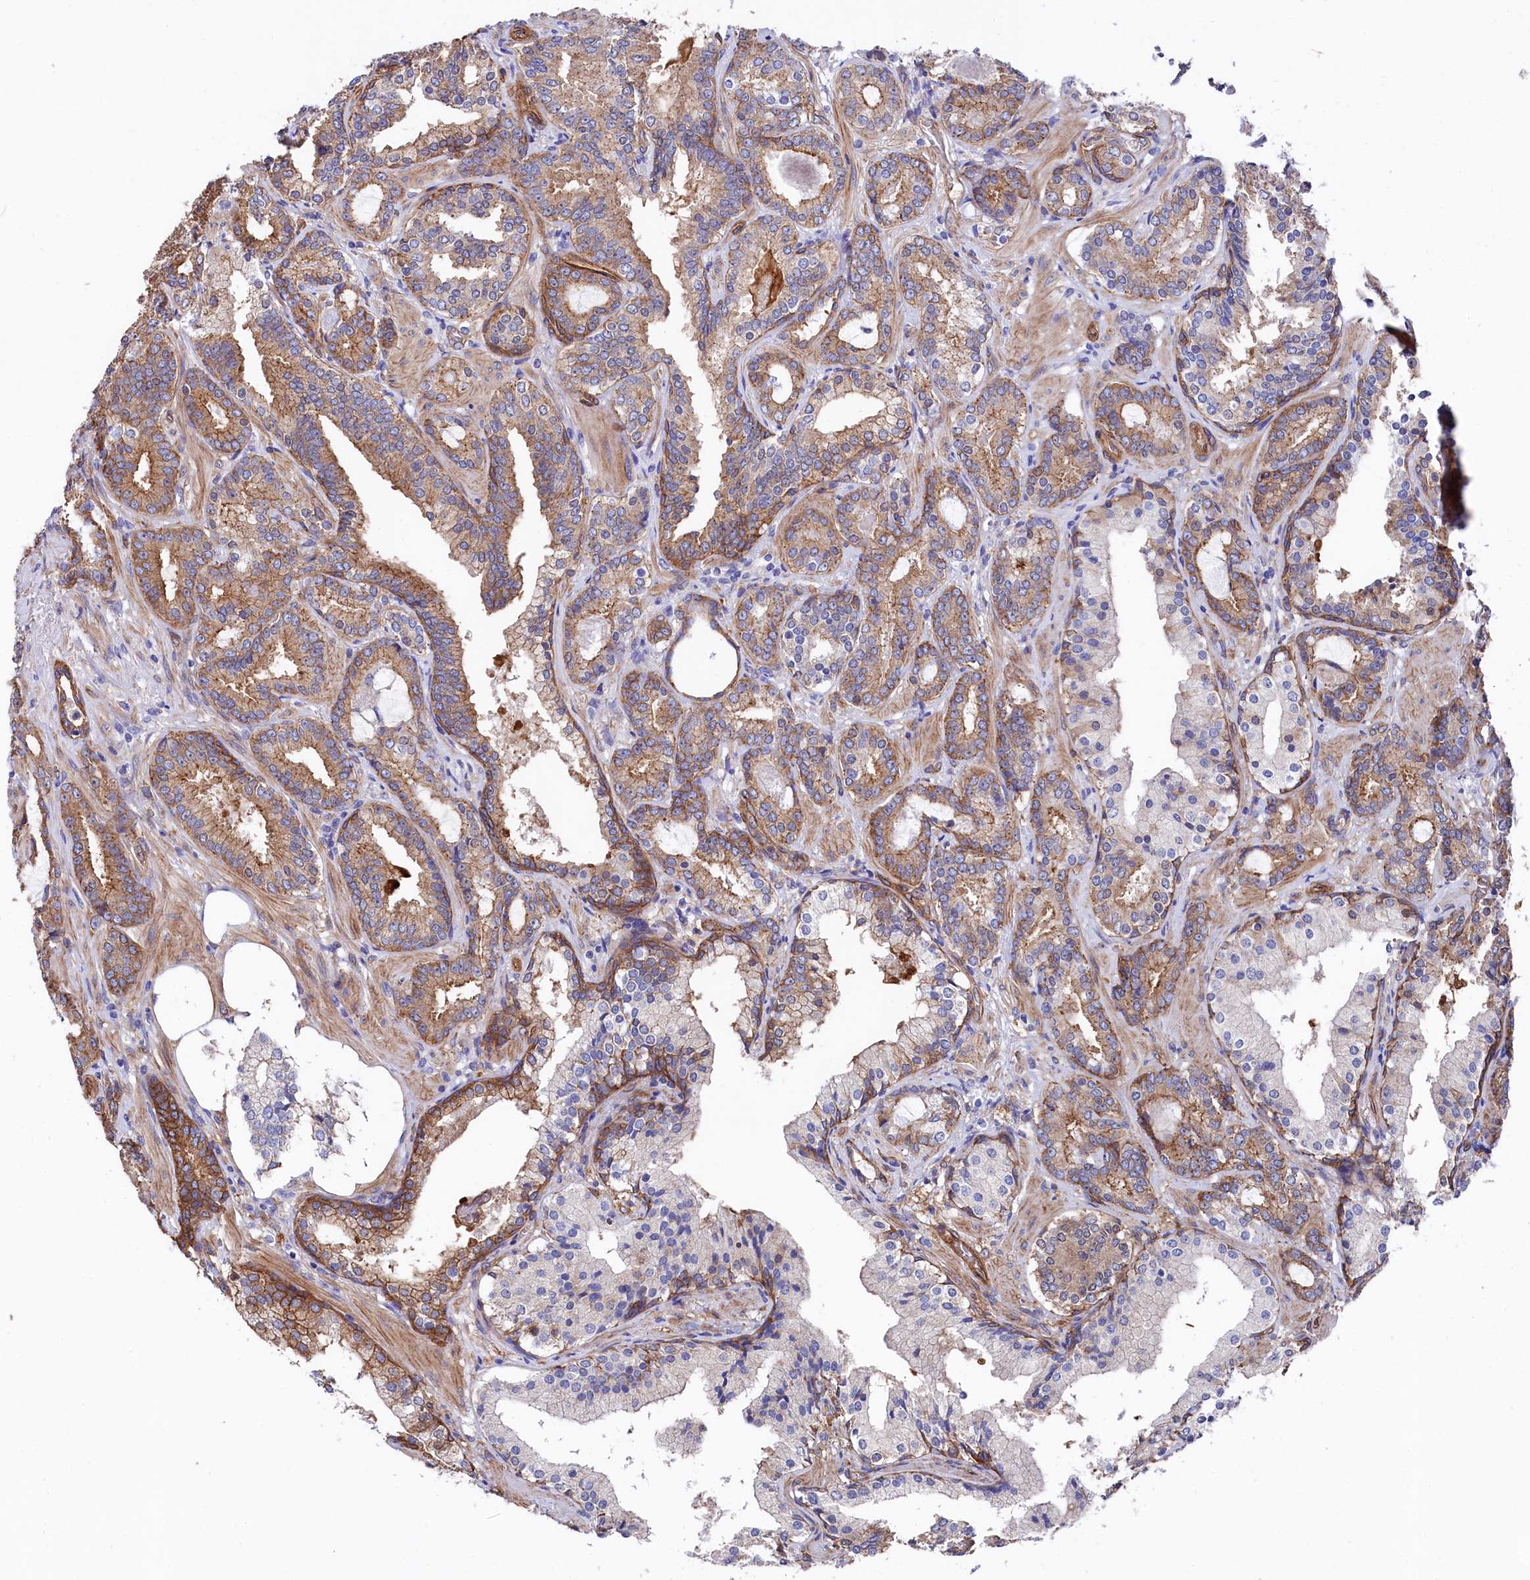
{"staining": {"intensity": "moderate", "quantity": ">75%", "location": "cytoplasmic/membranous"}, "tissue": "prostate cancer", "cell_type": "Tumor cells", "image_type": "cancer", "snomed": [{"axis": "morphology", "description": "Adenocarcinoma, High grade"}, {"axis": "topography", "description": "Prostate"}], "caption": "This image displays immunohistochemistry staining of high-grade adenocarcinoma (prostate), with medium moderate cytoplasmic/membranous expression in approximately >75% of tumor cells.", "gene": "TNKS1BP1", "patient": {"sex": "male", "age": 58}}